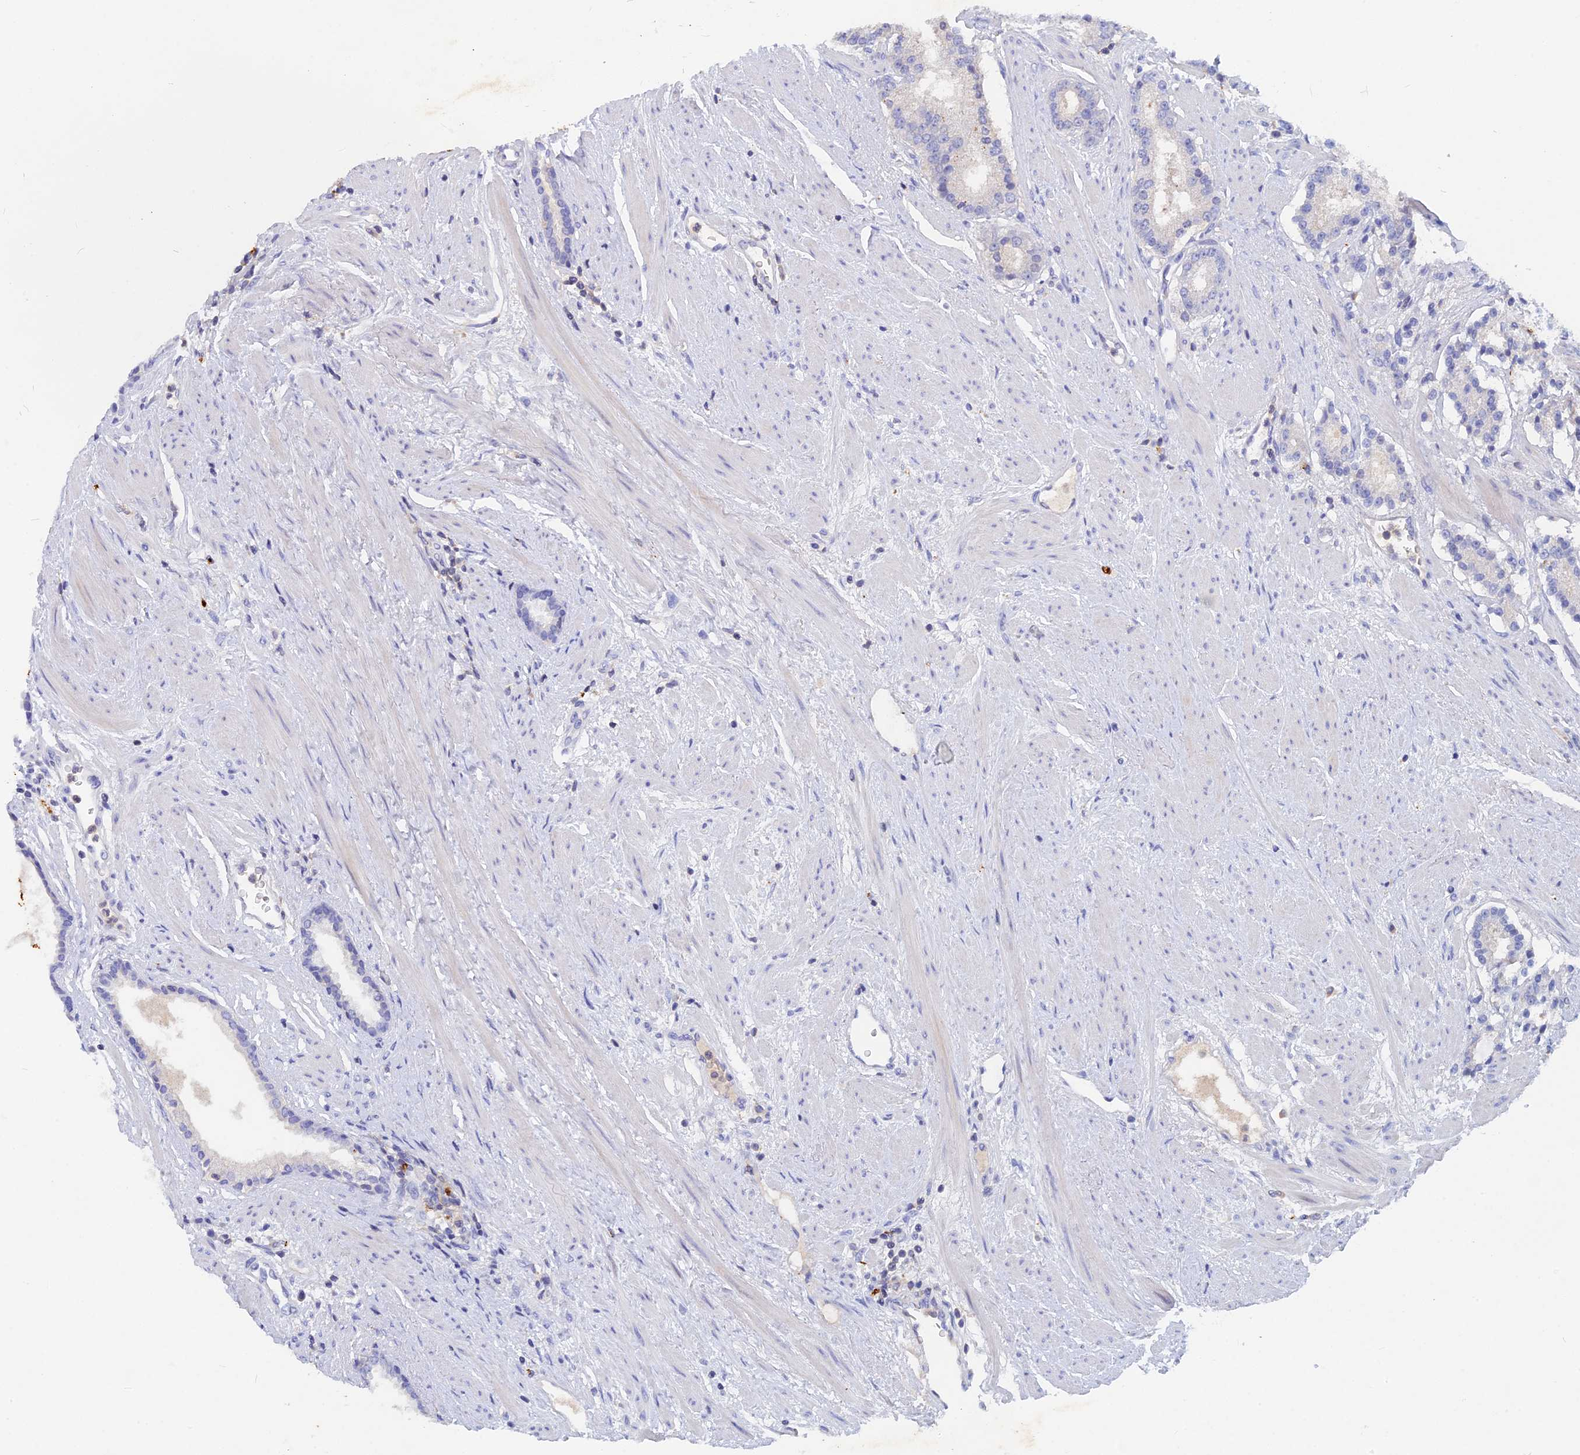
{"staining": {"intensity": "negative", "quantity": "none", "location": "none"}, "tissue": "prostate cancer", "cell_type": "Tumor cells", "image_type": "cancer", "snomed": [{"axis": "morphology", "description": "Adenocarcinoma, Low grade"}, {"axis": "topography", "description": "Prostate"}], "caption": "Prostate low-grade adenocarcinoma was stained to show a protein in brown. There is no significant expression in tumor cells.", "gene": "ACP7", "patient": {"sex": "male", "age": 59}}